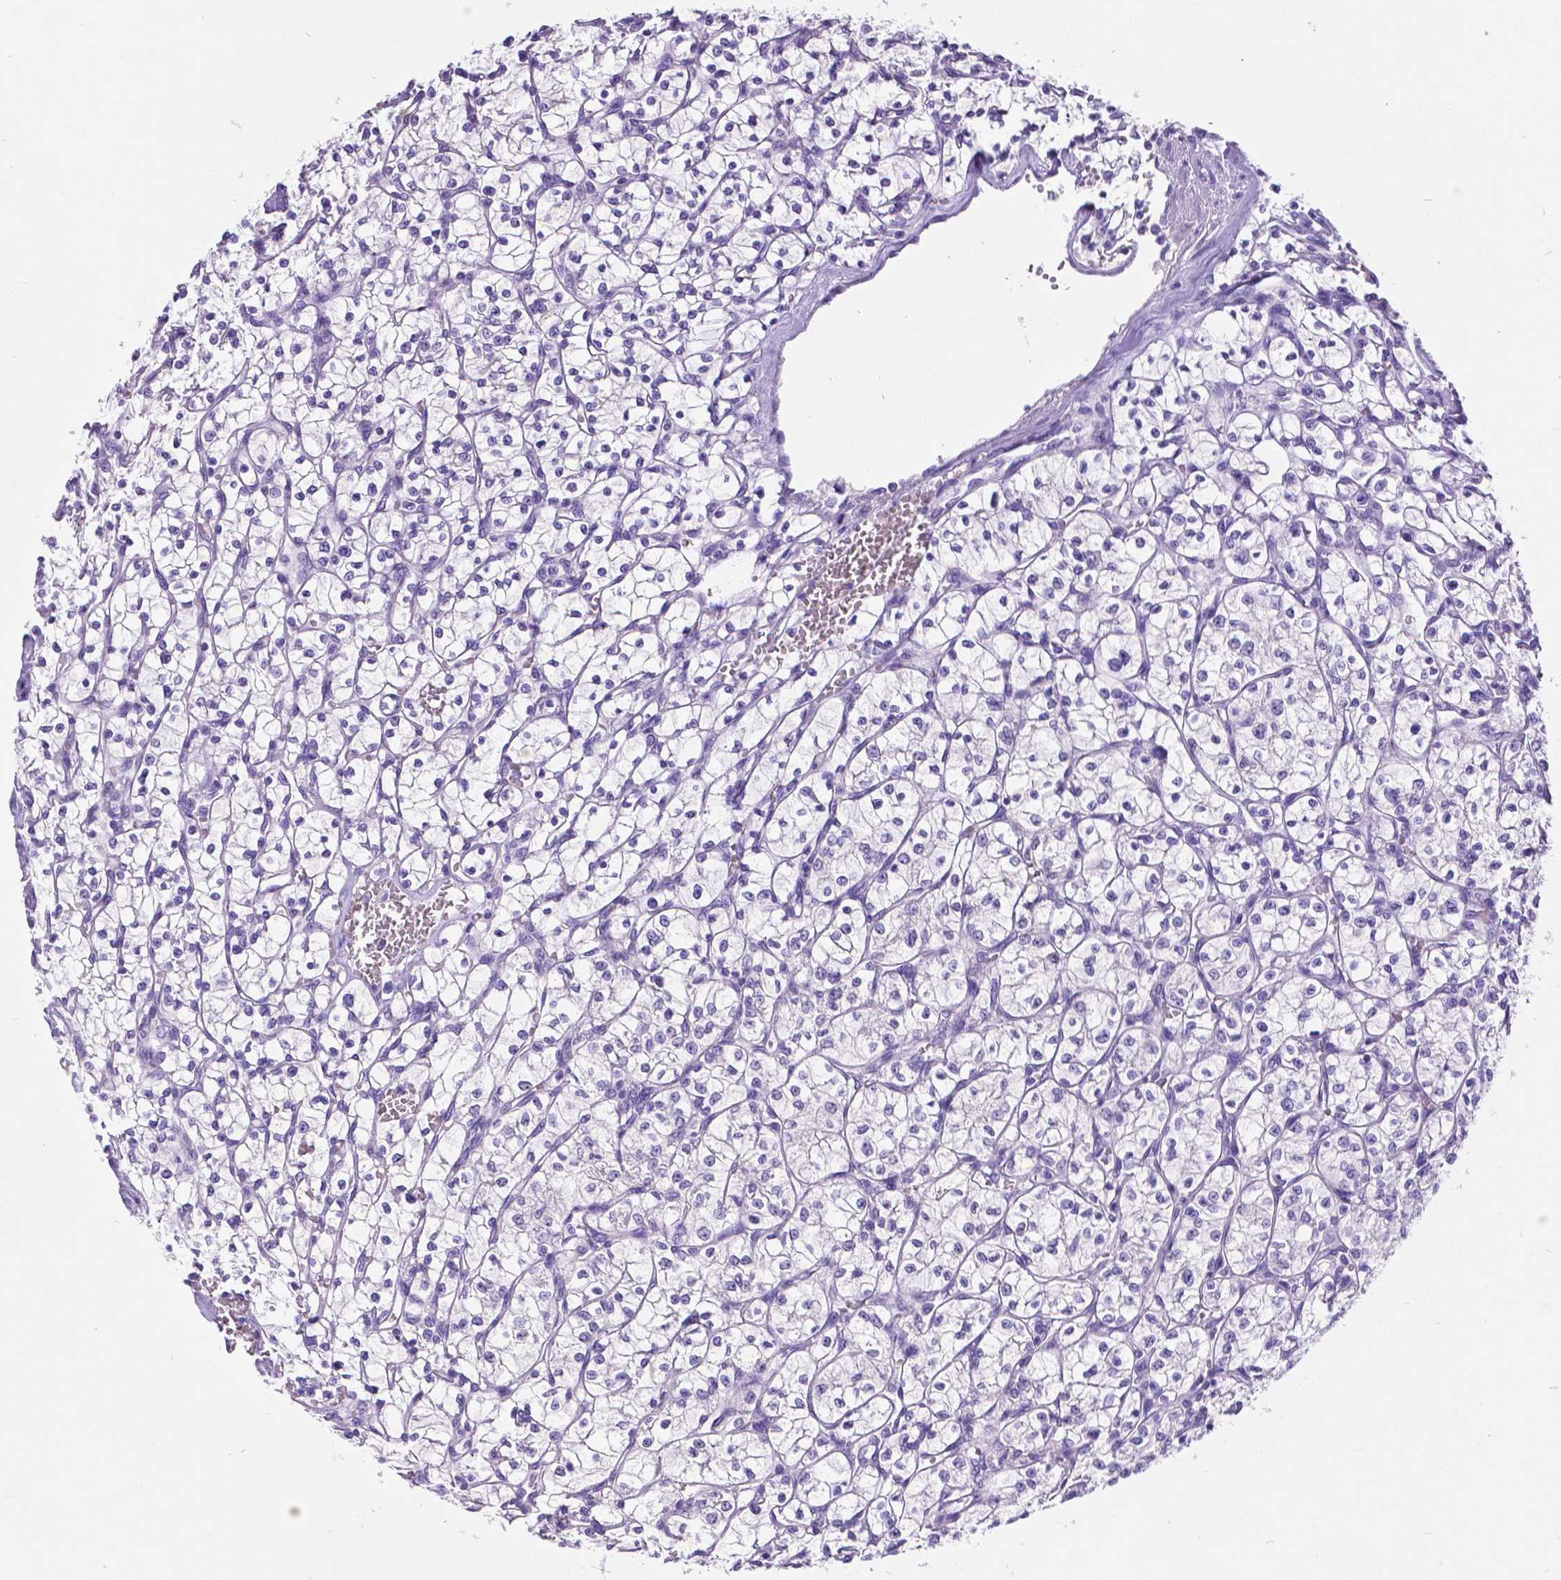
{"staining": {"intensity": "negative", "quantity": "none", "location": "none"}, "tissue": "renal cancer", "cell_type": "Tumor cells", "image_type": "cancer", "snomed": [{"axis": "morphology", "description": "Adenocarcinoma, NOS"}, {"axis": "topography", "description": "Kidney"}], "caption": "IHC of human adenocarcinoma (renal) displays no expression in tumor cells.", "gene": "SATB2", "patient": {"sex": "female", "age": 64}}